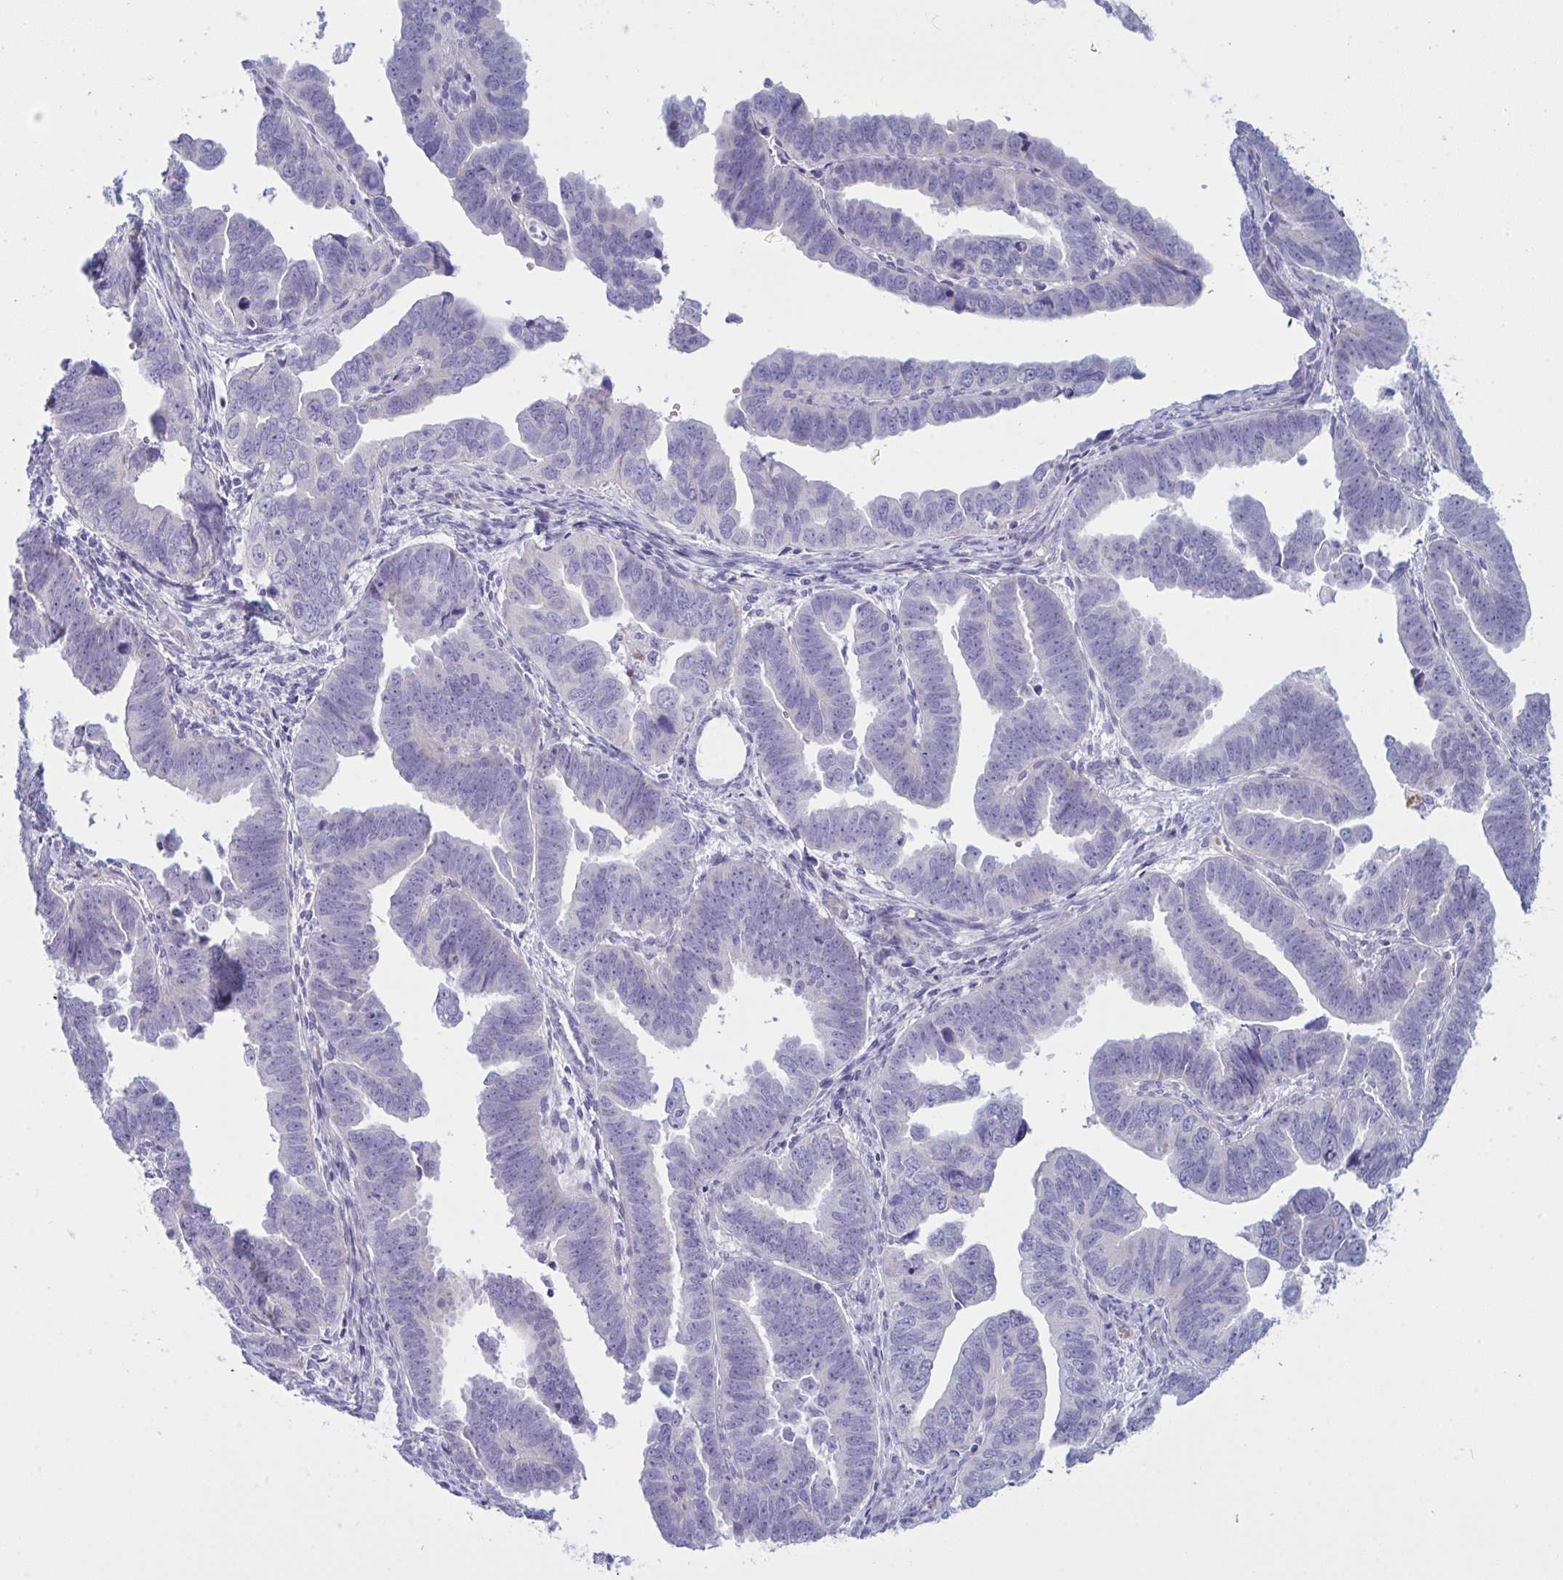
{"staining": {"intensity": "negative", "quantity": "none", "location": "none"}, "tissue": "endometrial cancer", "cell_type": "Tumor cells", "image_type": "cancer", "snomed": [{"axis": "morphology", "description": "Adenocarcinoma, NOS"}, {"axis": "topography", "description": "Endometrium"}], "caption": "Tumor cells show no significant expression in endometrial cancer (adenocarcinoma).", "gene": "ZNF684", "patient": {"sex": "female", "age": 75}}